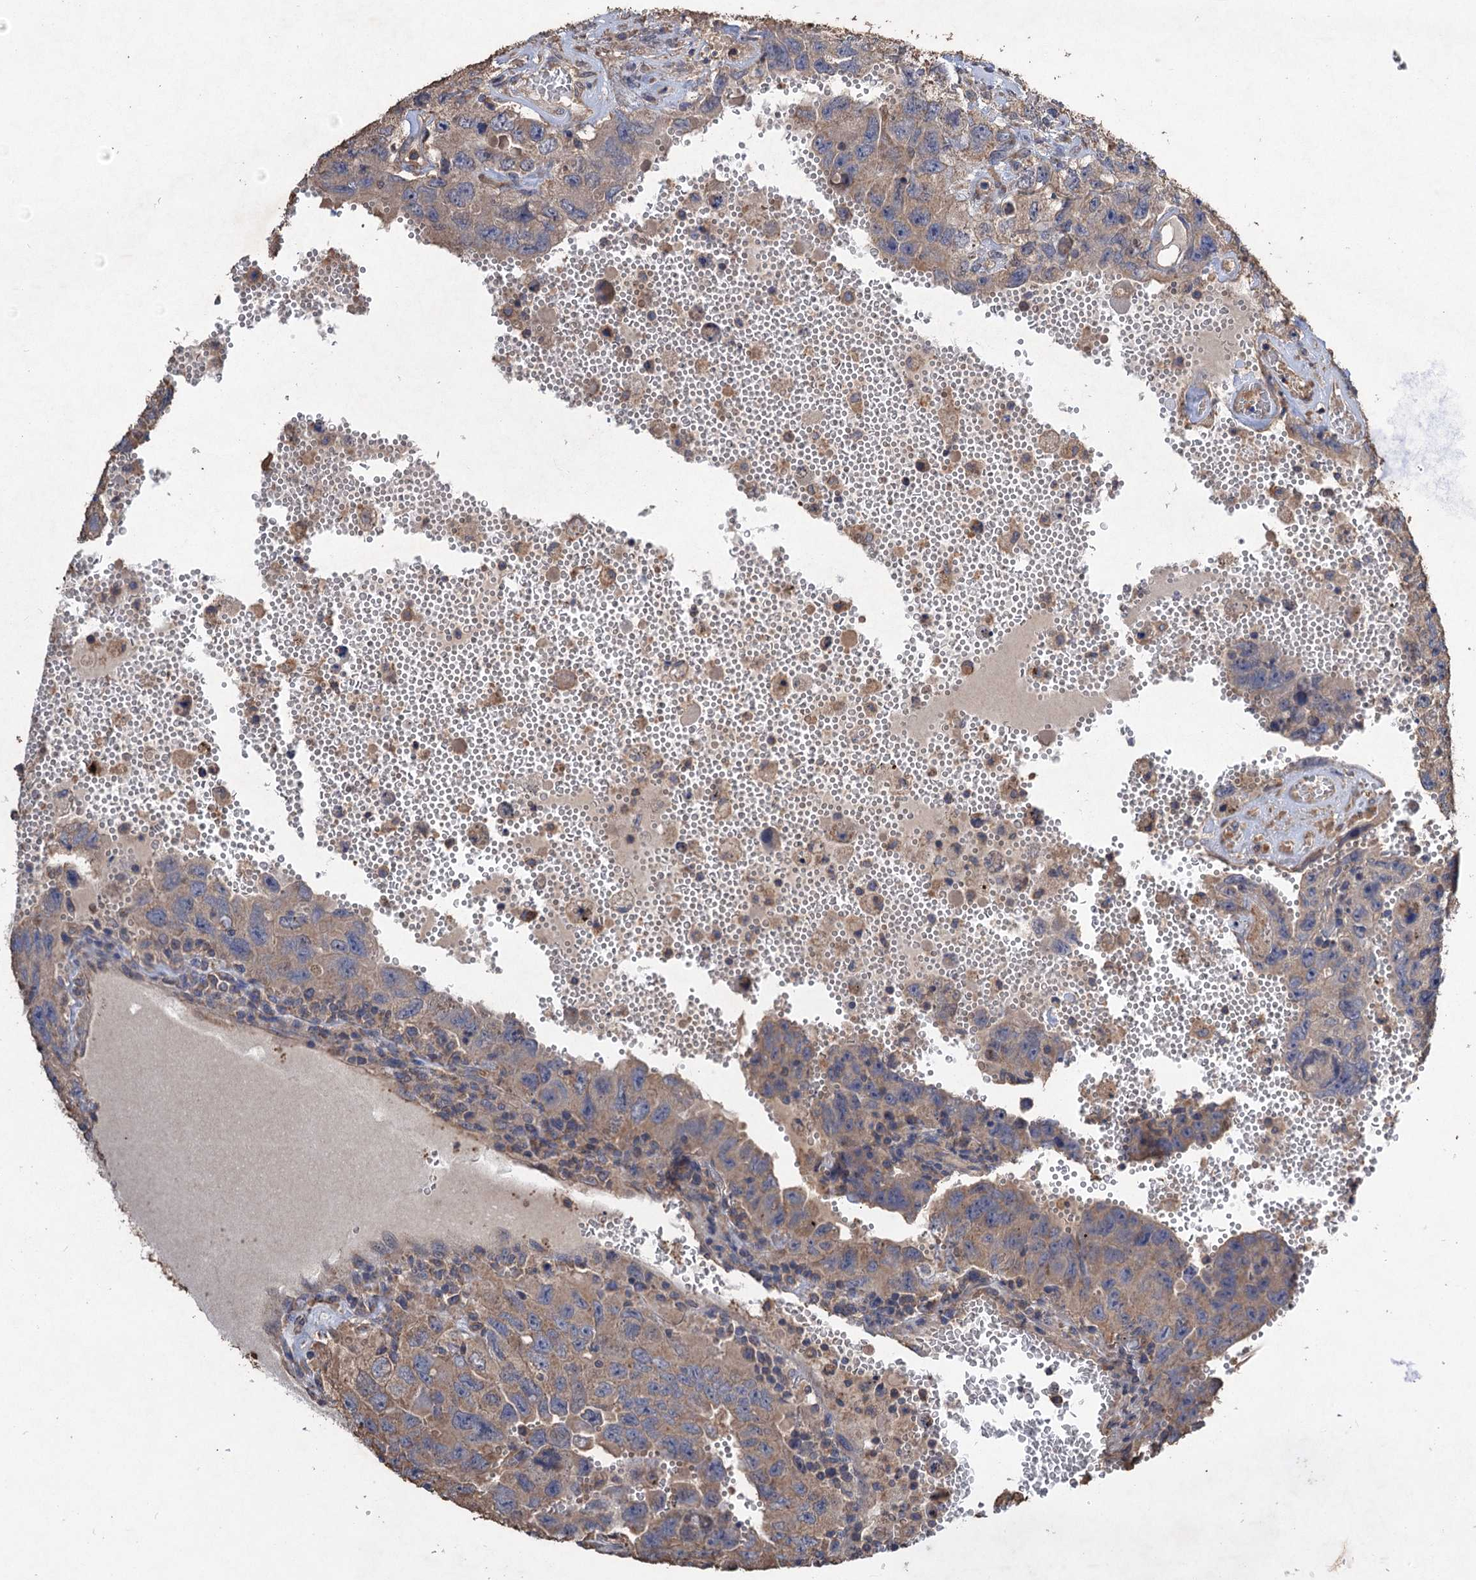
{"staining": {"intensity": "weak", "quantity": "25%-75%", "location": "cytoplasmic/membranous"}, "tissue": "testis cancer", "cell_type": "Tumor cells", "image_type": "cancer", "snomed": [{"axis": "morphology", "description": "Carcinoma, Embryonal, NOS"}, {"axis": "topography", "description": "Testis"}], "caption": "The immunohistochemical stain highlights weak cytoplasmic/membranous expression in tumor cells of embryonal carcinoma (testis) tissue.", "gene": "SCUBE3", "patient": {"sex": "male", "age": 26}}